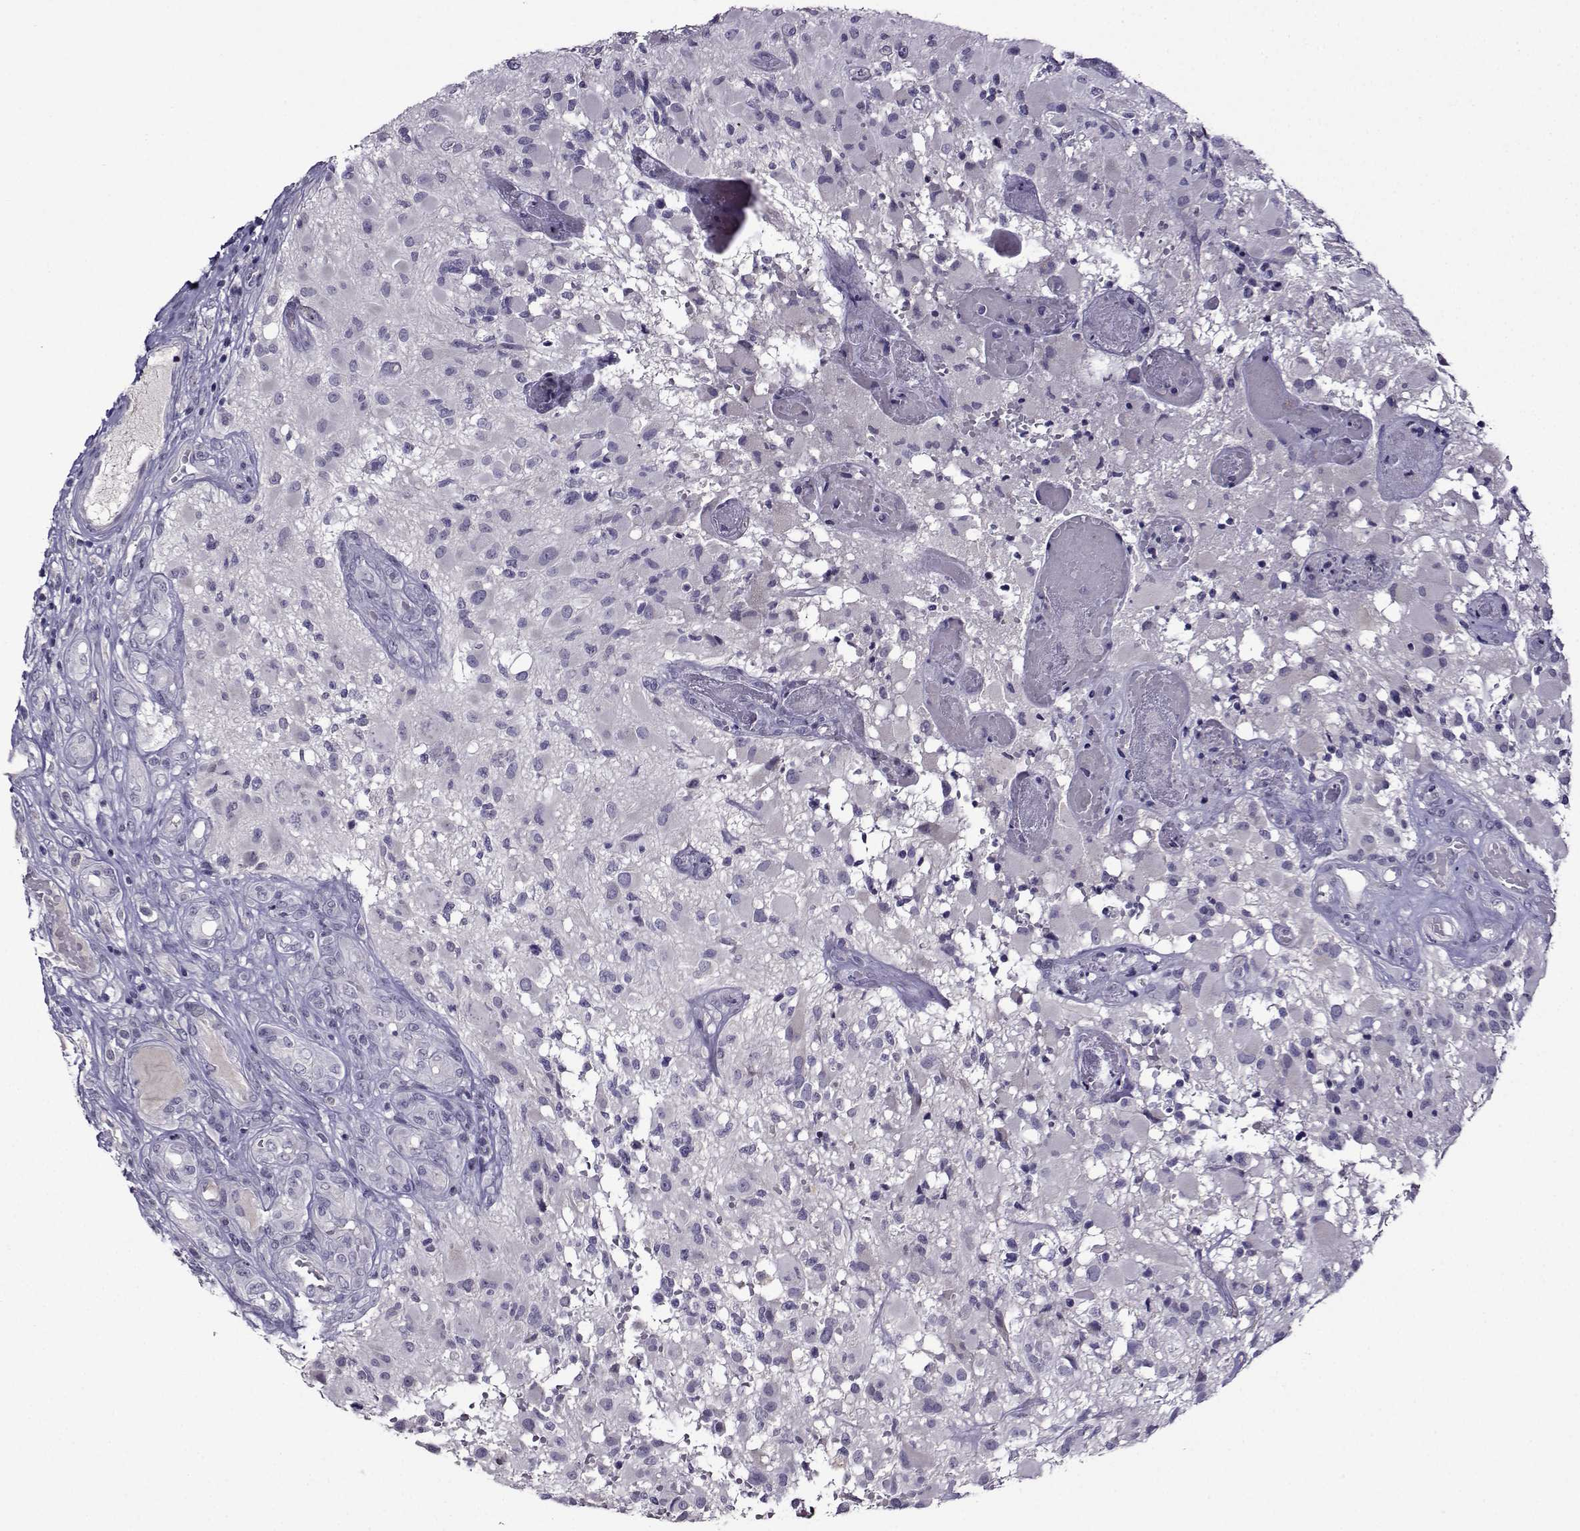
{"staining": {"intensity": "negative", "quantity": "none", "location": "none"}, "tissue": "glioma", "cell_type": "Tumor cells", "image_type": "cancer", "snomed": [{"axis": "morphology", "description": "Glioma, malignant, High grade"}, {"axis": "topography", "description": "Brain"}], "caption": "High magnification brightfield microscopy of high-grade glioma (malignant) stained with DAB (brown) and counterstained with hematoxylin (blue): tumor cells show no significant expression. The staining is performed using DAB brown chromogen with nuclei counter-stained in using hematoxylin.", "gene": "CRYBB1", "patient": {"sex": "female", "age": 63}}